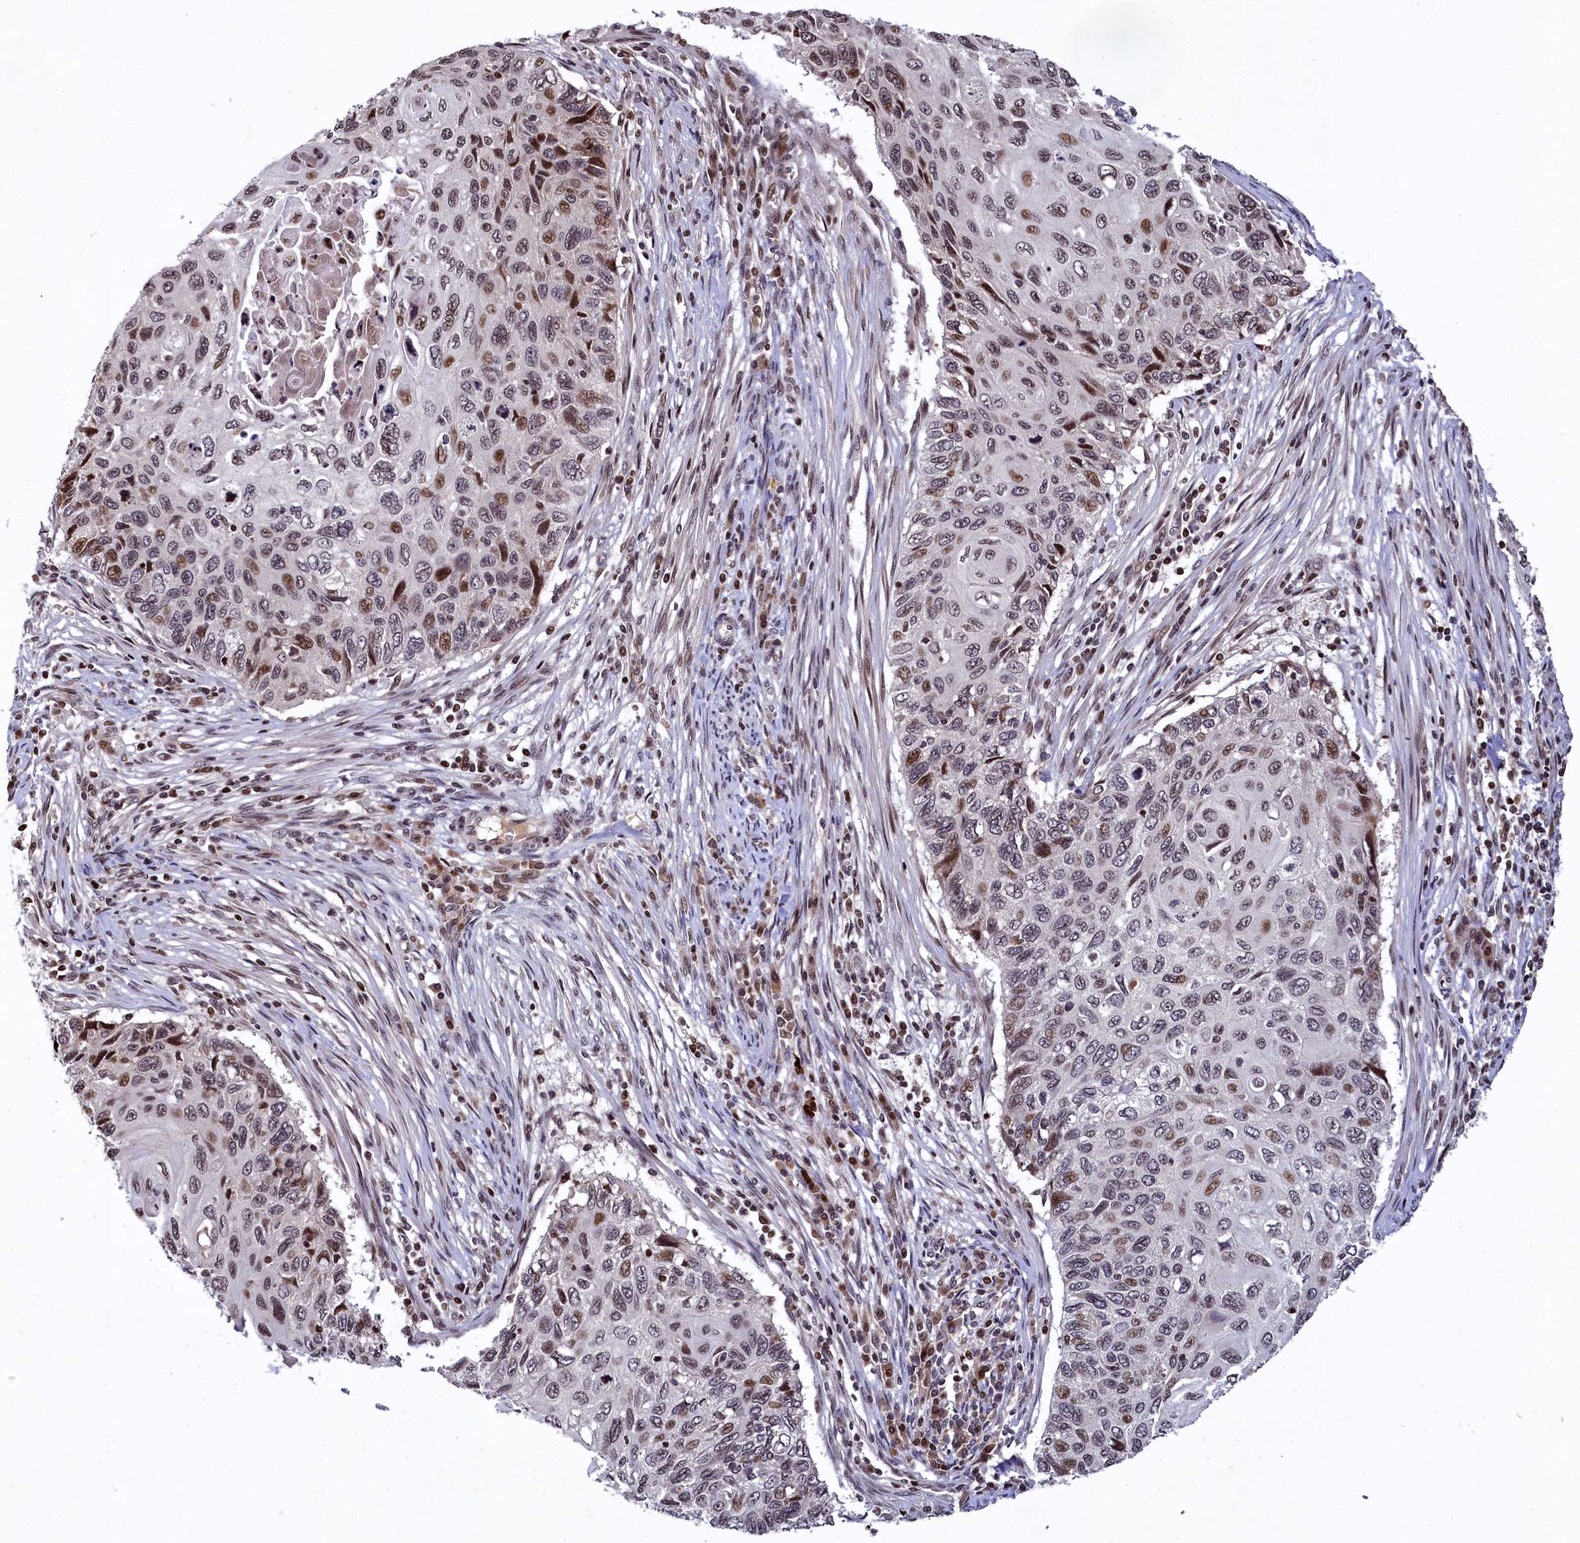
{"staining": {"intensity": "moderate", "quantity": "<25%", "location": "nuclear"}, "tissue": "cervical cancer", "cell_type": "Tumor cells", "image_type": "cancer", "snomed": [{"axis": "morphology", "description": "Squamous cell carcinoma, NOS"}, {"axis": "topography", "description": "Cervix"}], "caption": "Protein analysis of cervical cancer tissue exhibits moderate nuclear positivity in about <25% of tumor cells.", "gene": "FAM217B", "patient": {"sex": "female", "age": 70}}